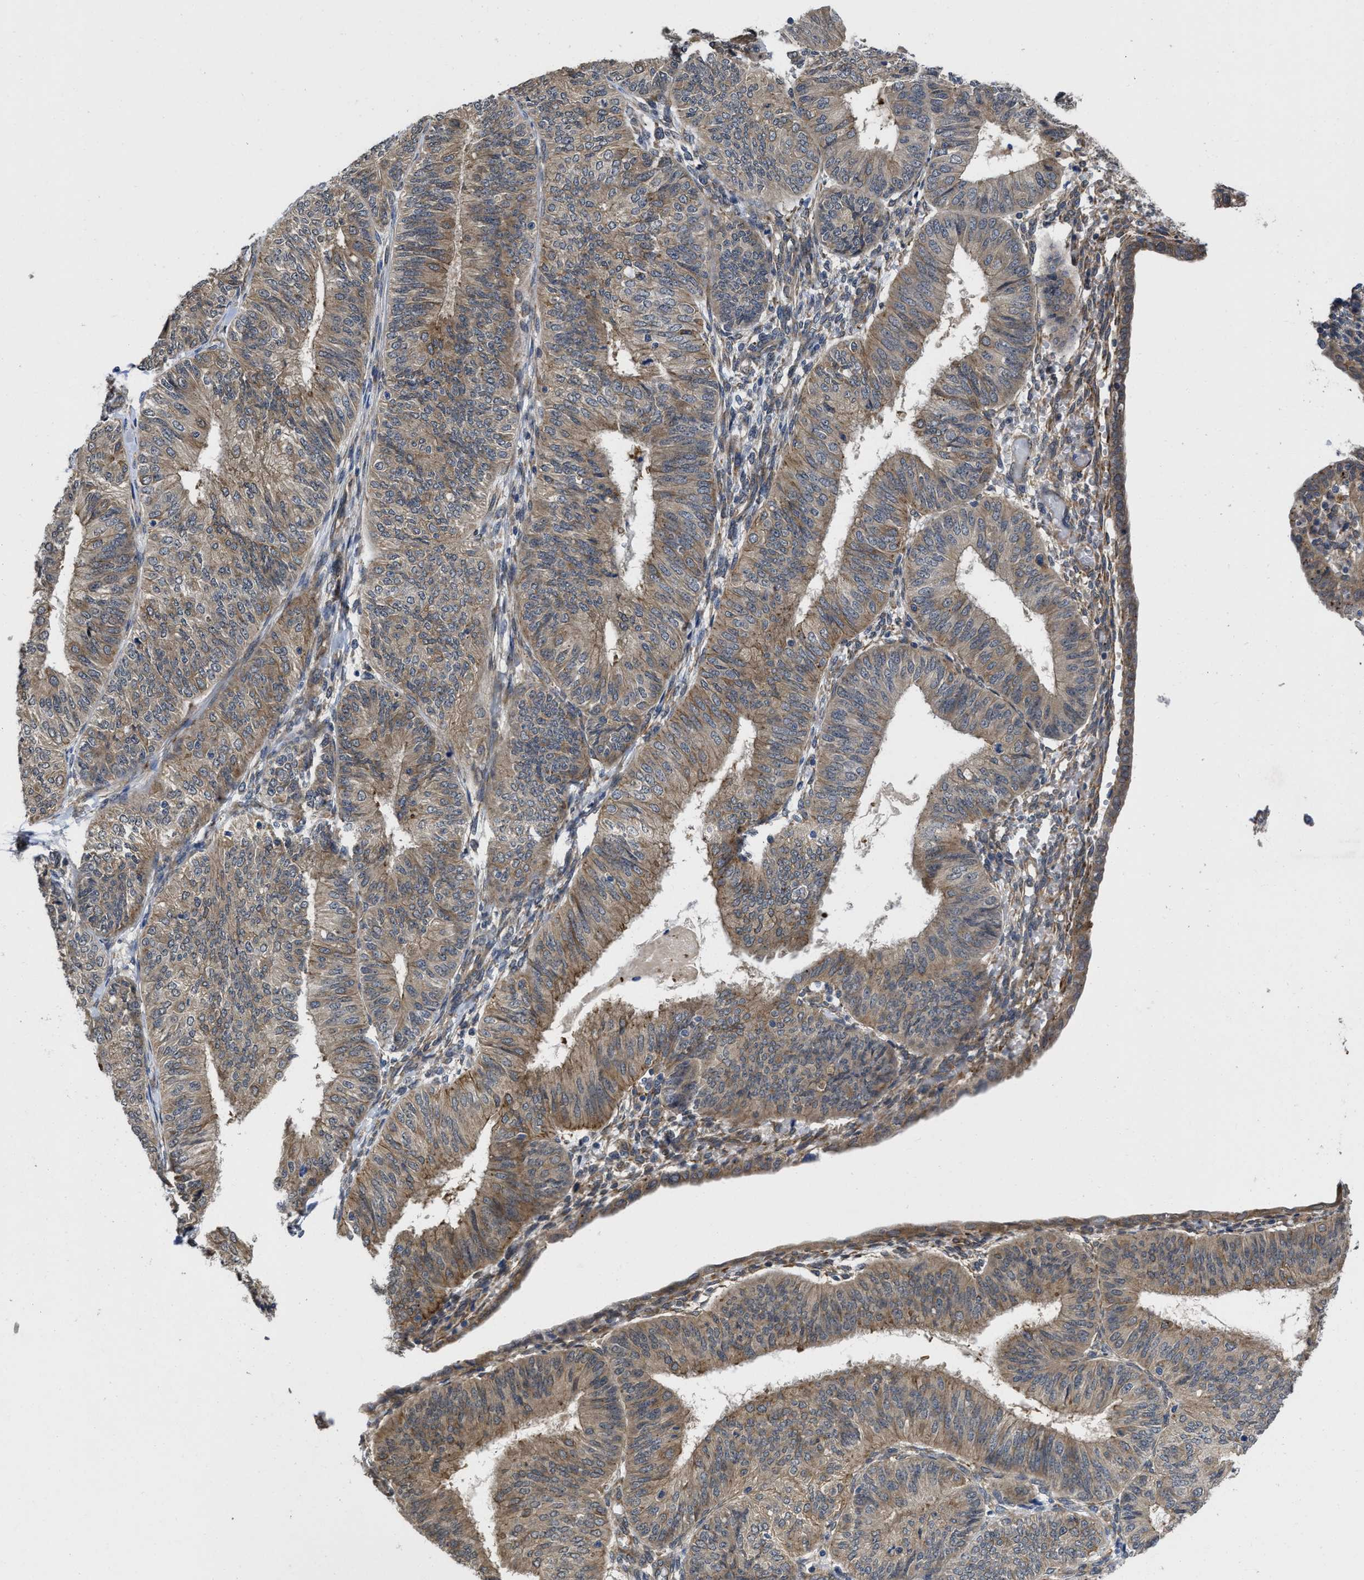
{"staining": {"intensity": "moderate", "quantity": ">75%", "location": "cytoplasmic/membranous"}, "tissue": "endometrial cancer", "cell_type": "Tumor cells", "image_type": "cancer", "snomed": [{"axis": "morphology", "description": "Adenocarcinoma, NOS"}, {"axis": "topography", "description": "Endometrium"}], "caption": "Immunohistochemistry (IHC) micrograph of endometrial cancer stained for a protein (brown), which demonstrates medium levels of moderate cytoplasmic/membranous staining in about >75% of tumor cells.", "gene": "PKD2", "patient": {"sex": "female", "age": 58}}